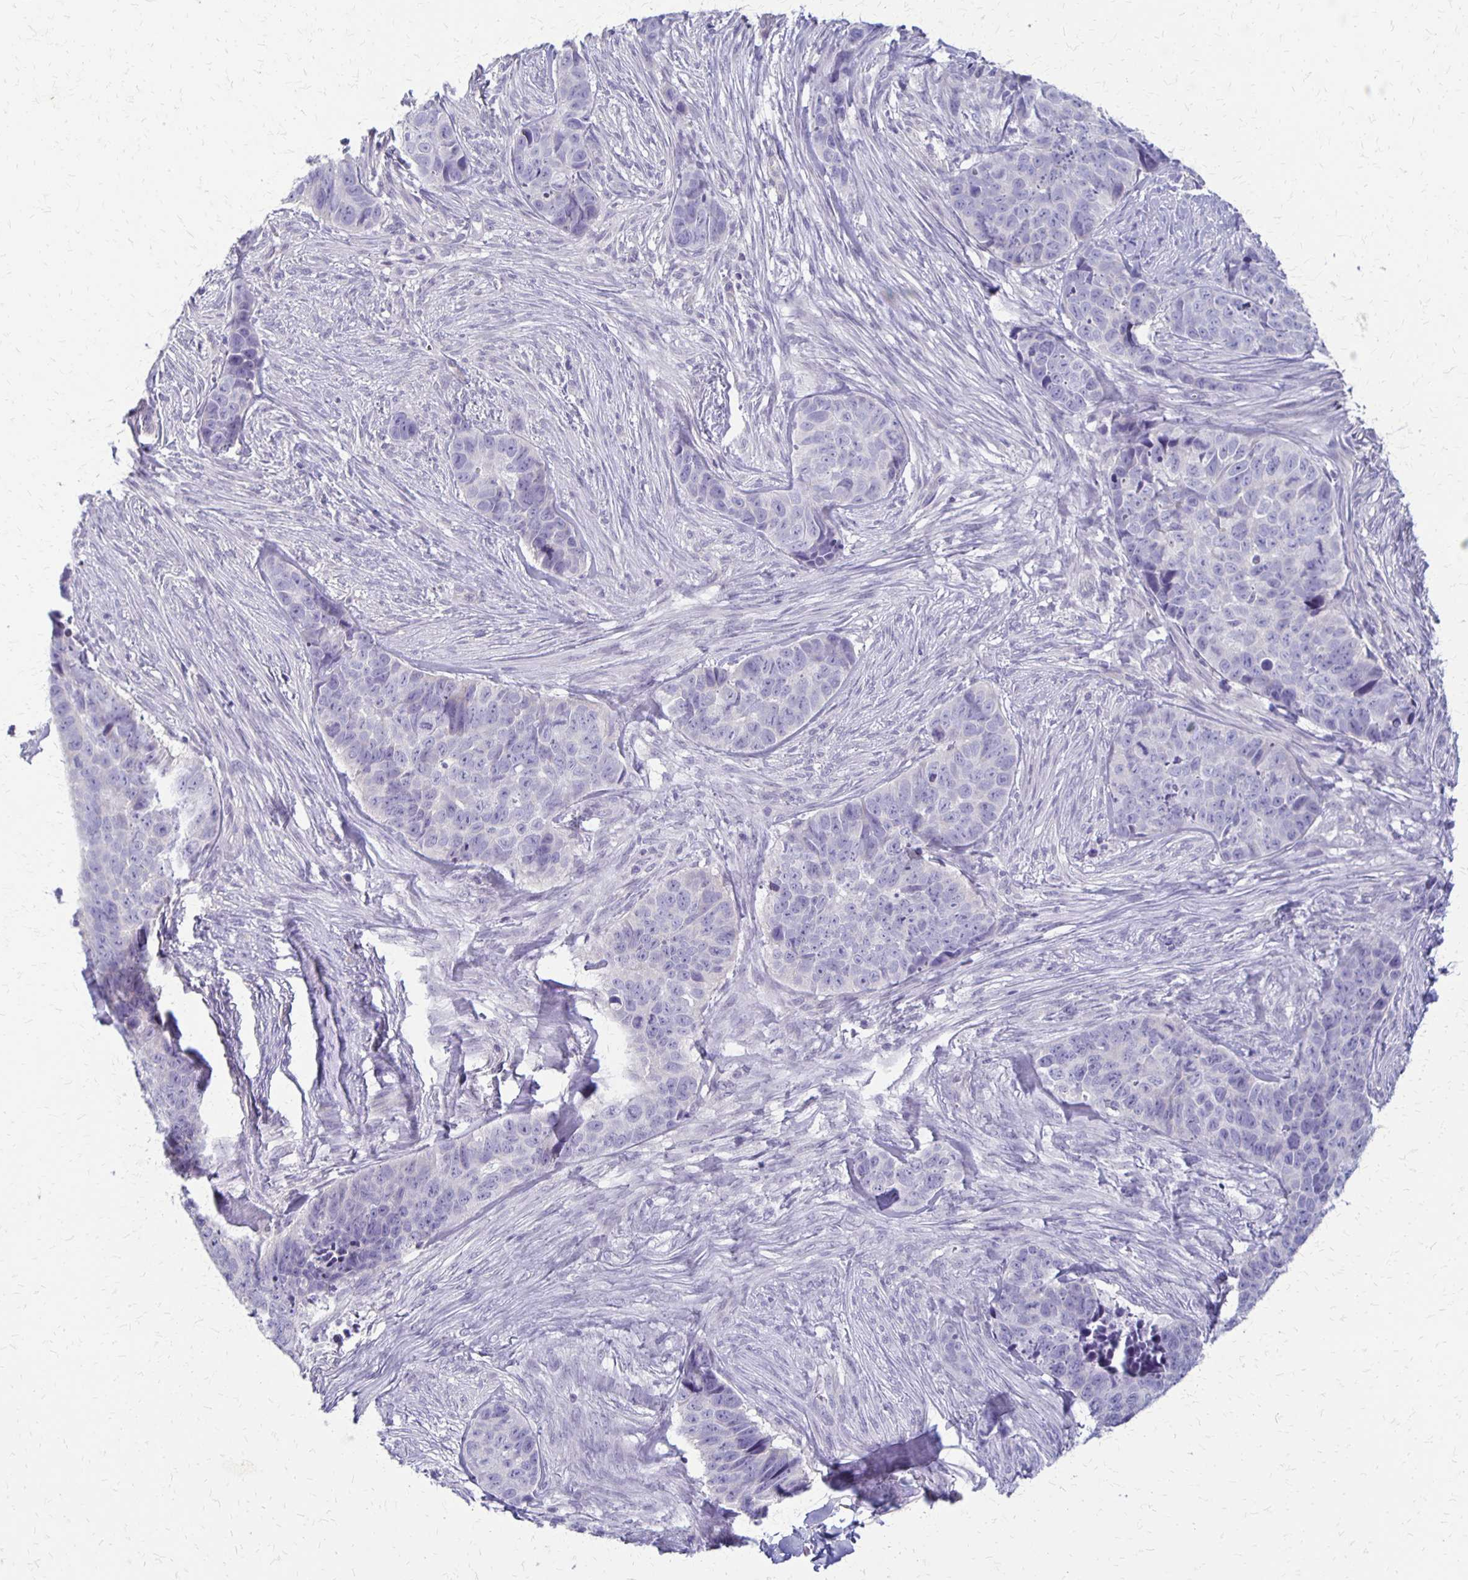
{"staining": {"intensity": "negative", "quantity": "none", "location": "none"}, "tissue": "skin cancer", "cell_type": "Tumor cells", "image_type": "cancer", "snomed": [{"axis": "morphology", "description": "Basal cell carcinoma"}, {"axis": "topography", "description": "Skin"}], "caption": "Immunohistochemistry histopathology image of neoplastic tissue: skin basal cell carcinoma stained with DAB (3,3'-diaminobenzidine) exhibits no significant protein expression in tumor cells.", "gene": "RHOC", "patient": {"sex": "female", "age": 82}}